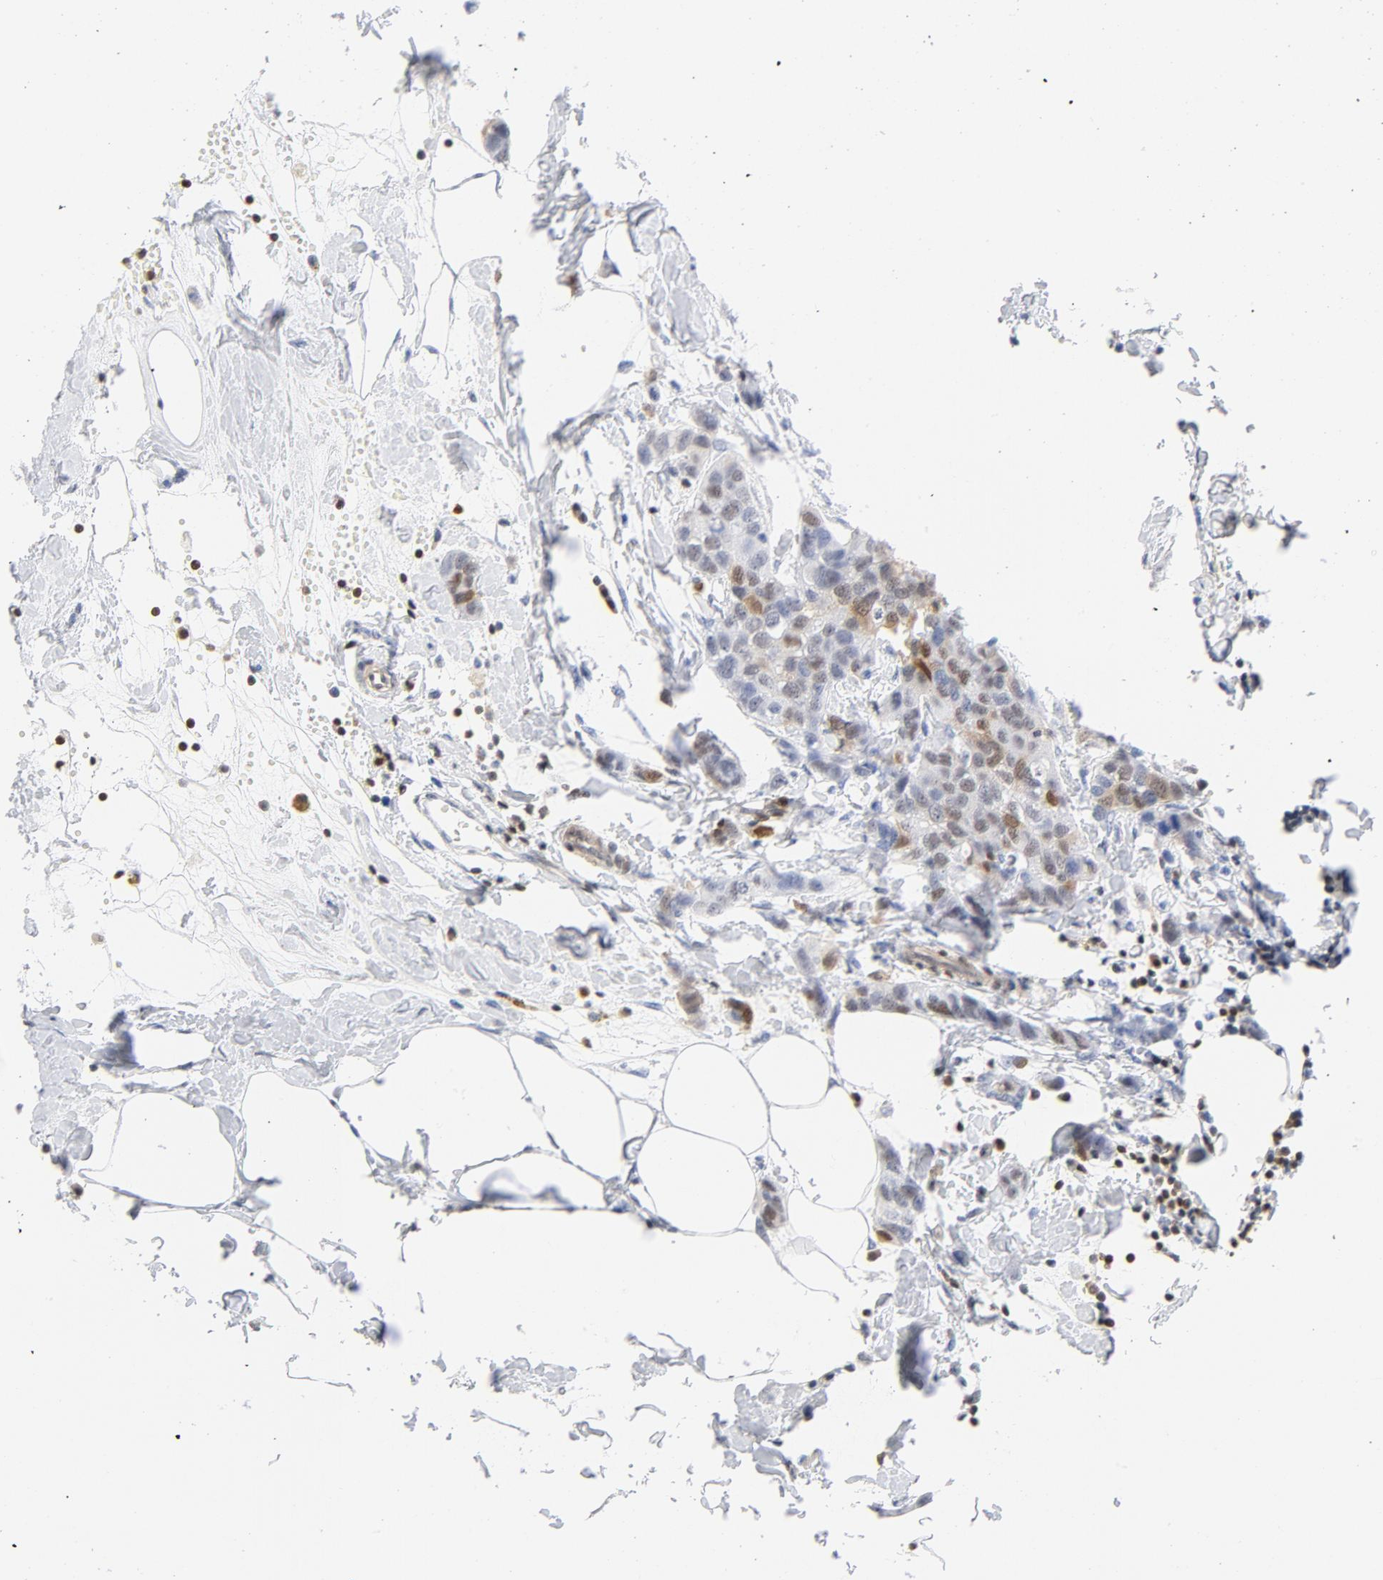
{"staining": {"intensity": "moderate", "quantity": "25%-75%", "location": "cytoplasmic/membranous,nuclear"}, "tissue": "breast cancer", "cell_type": "Tumor cells", "image_type": "cancer", "snomed": [{"axis": "morphology", "description": "Normal tissue, NOS"}, {"axis": "morphology", "description": "Duct carcinoma"}, {"axis": "topography", "description": "Breast"}], "caption": "There is medium levels of moderate cytoplasmic/membranous and nuclear positivity in tumor cells of breast cancer, as demonstrated by immunohistochemical staining (brown color).", "gene": "CDKN1B", "patient": {"sex": "female", "age": 50}}